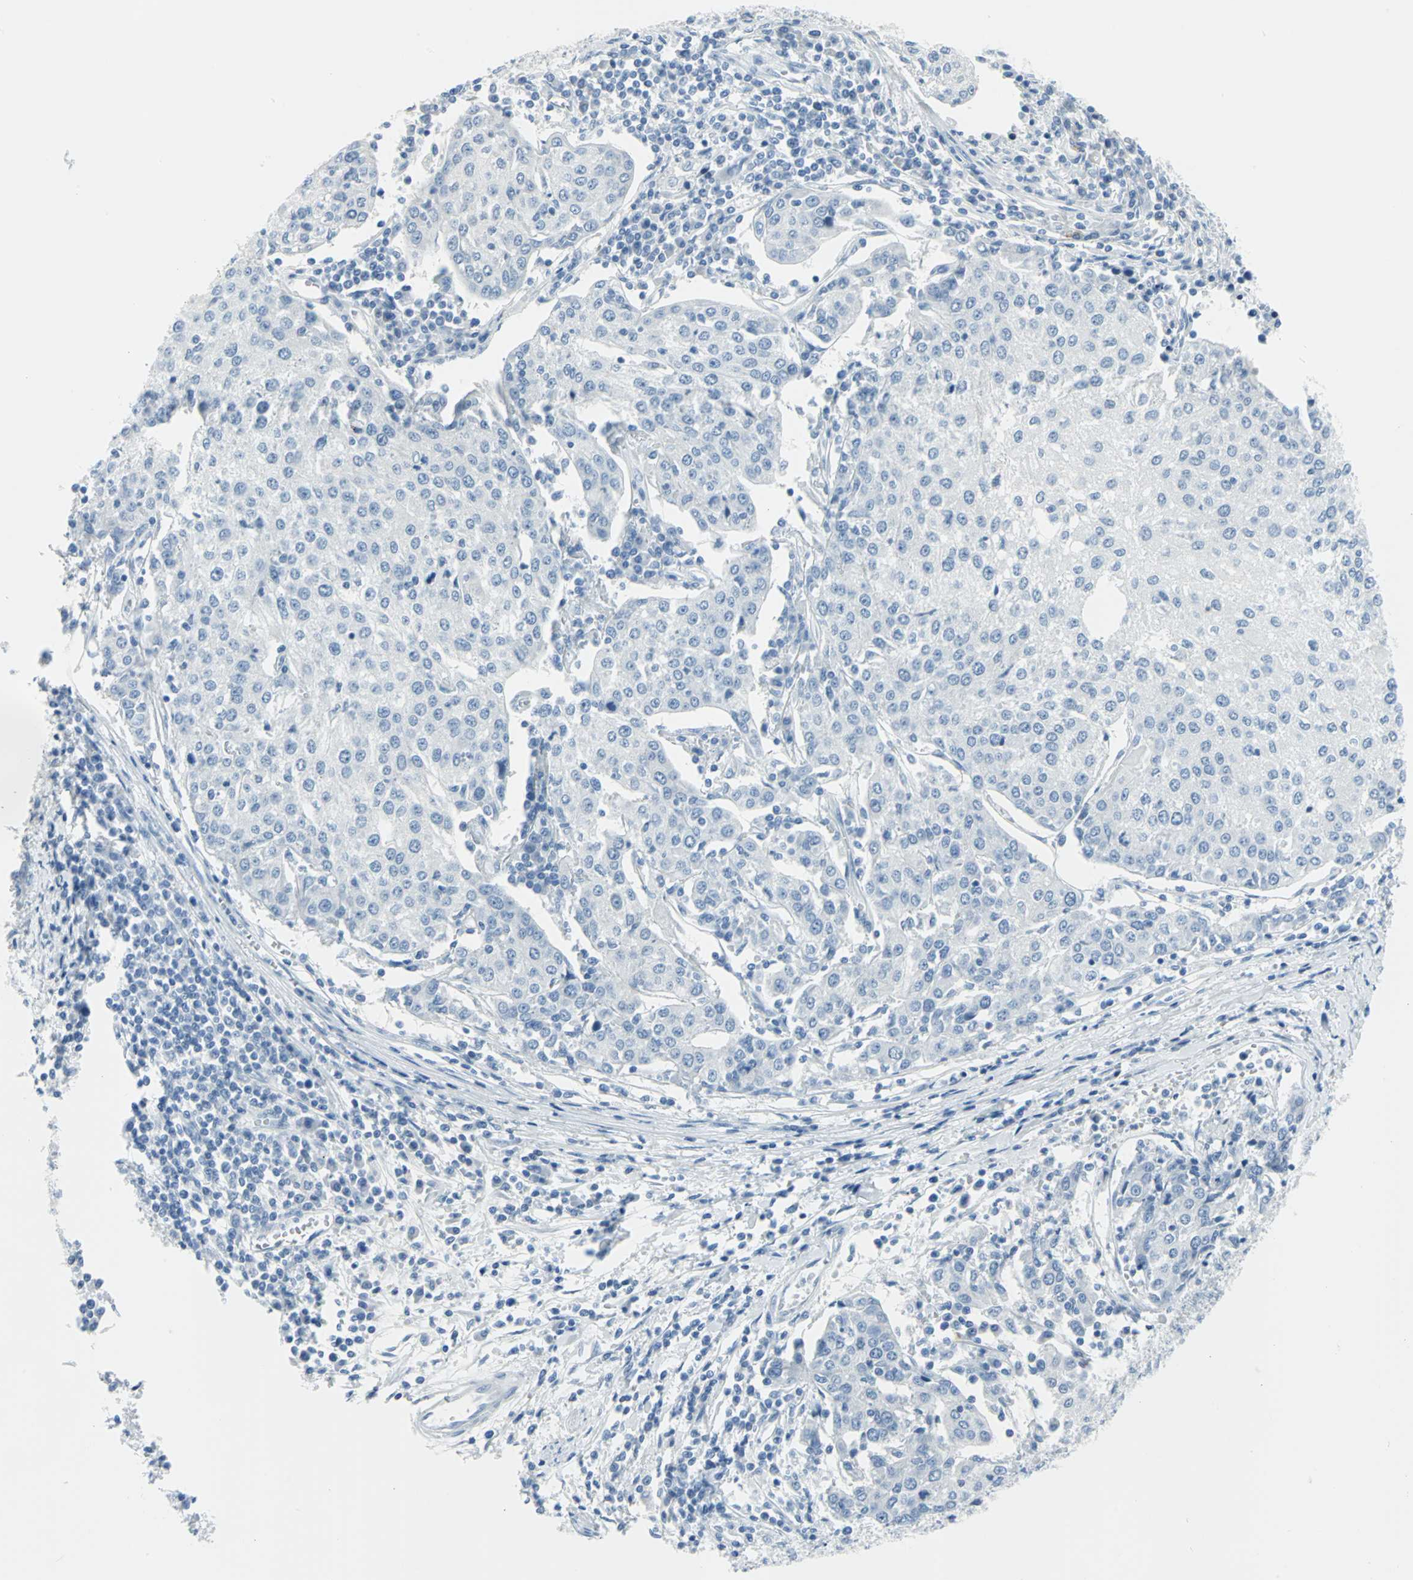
{"staining": {"intensity": "negative", "quantity": "none", "location": "none"}, "tissue": "urothelial cancer", "cell_type": "Tumor cells", "image_type": "cancer", "snomed": [{"axis": "morphology", "description": "Urothelial carcinoma, High grade"}, {"axis": "topography", "description": "Urinary bladder"}], "caption": "There is no significant positivity in tumor cells of urothelial cancer.", "gene": "DNAI2", "patient": {"sex": "female", "age": 85}}